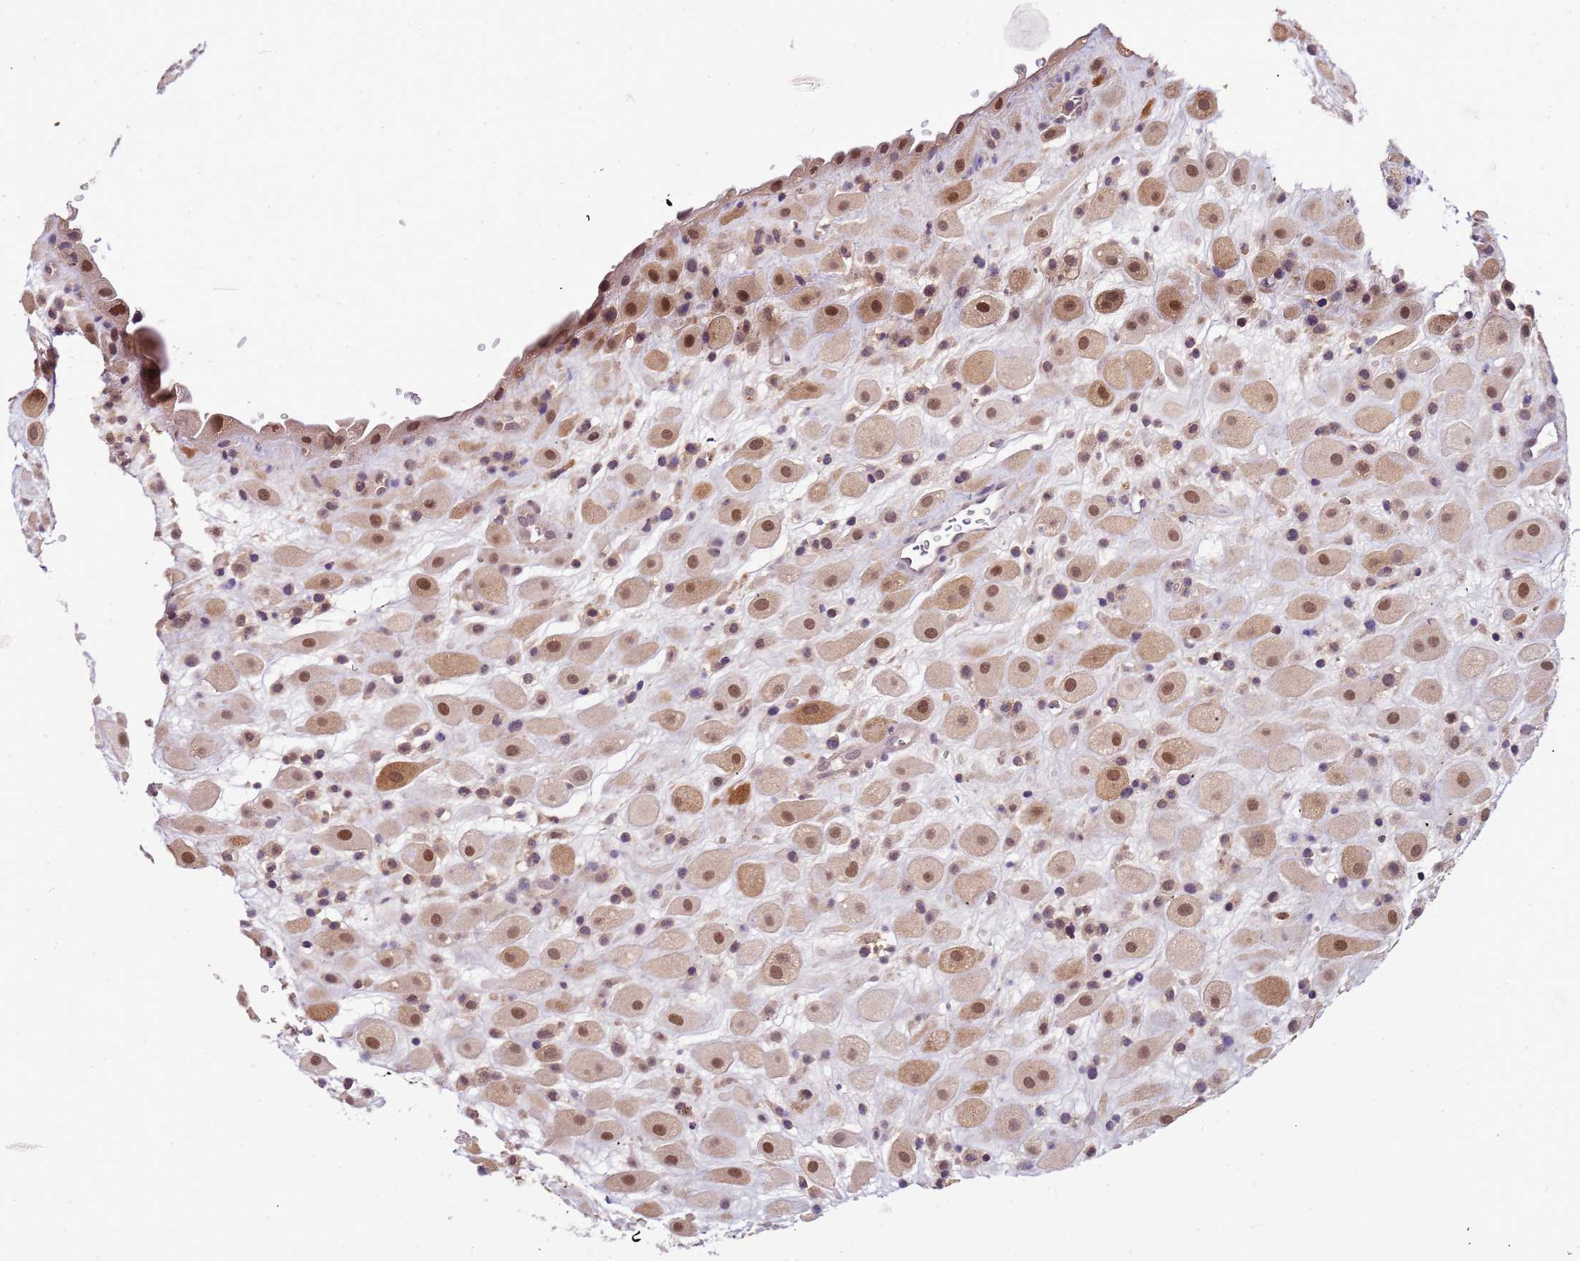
{"staining": {"intensity": "moderate", "quantity": ">75%", "location": "cytoplasmic/membranous,nuclear"}, "tissue": "placenta", "cell_type": "Decidual cells", "image_type": "normal", "snomed": [{"axis": "morphology", "description": "Normal tissue, NOS"}, {"axis": "topography", "description": "Placenta"}], "caption": "Immunohistochemistry image of benign placenta: placenta stained using immunohistochemistry reveals medium levels of moderate protein expression localized specifically in the cytoplasmic/membranous,nuclear of decidual cells, appearing as a cytoplasmic/membranous,nuclear brown color.", "gene": "CD53", "patient": {"sex": "female", "age": 35}}